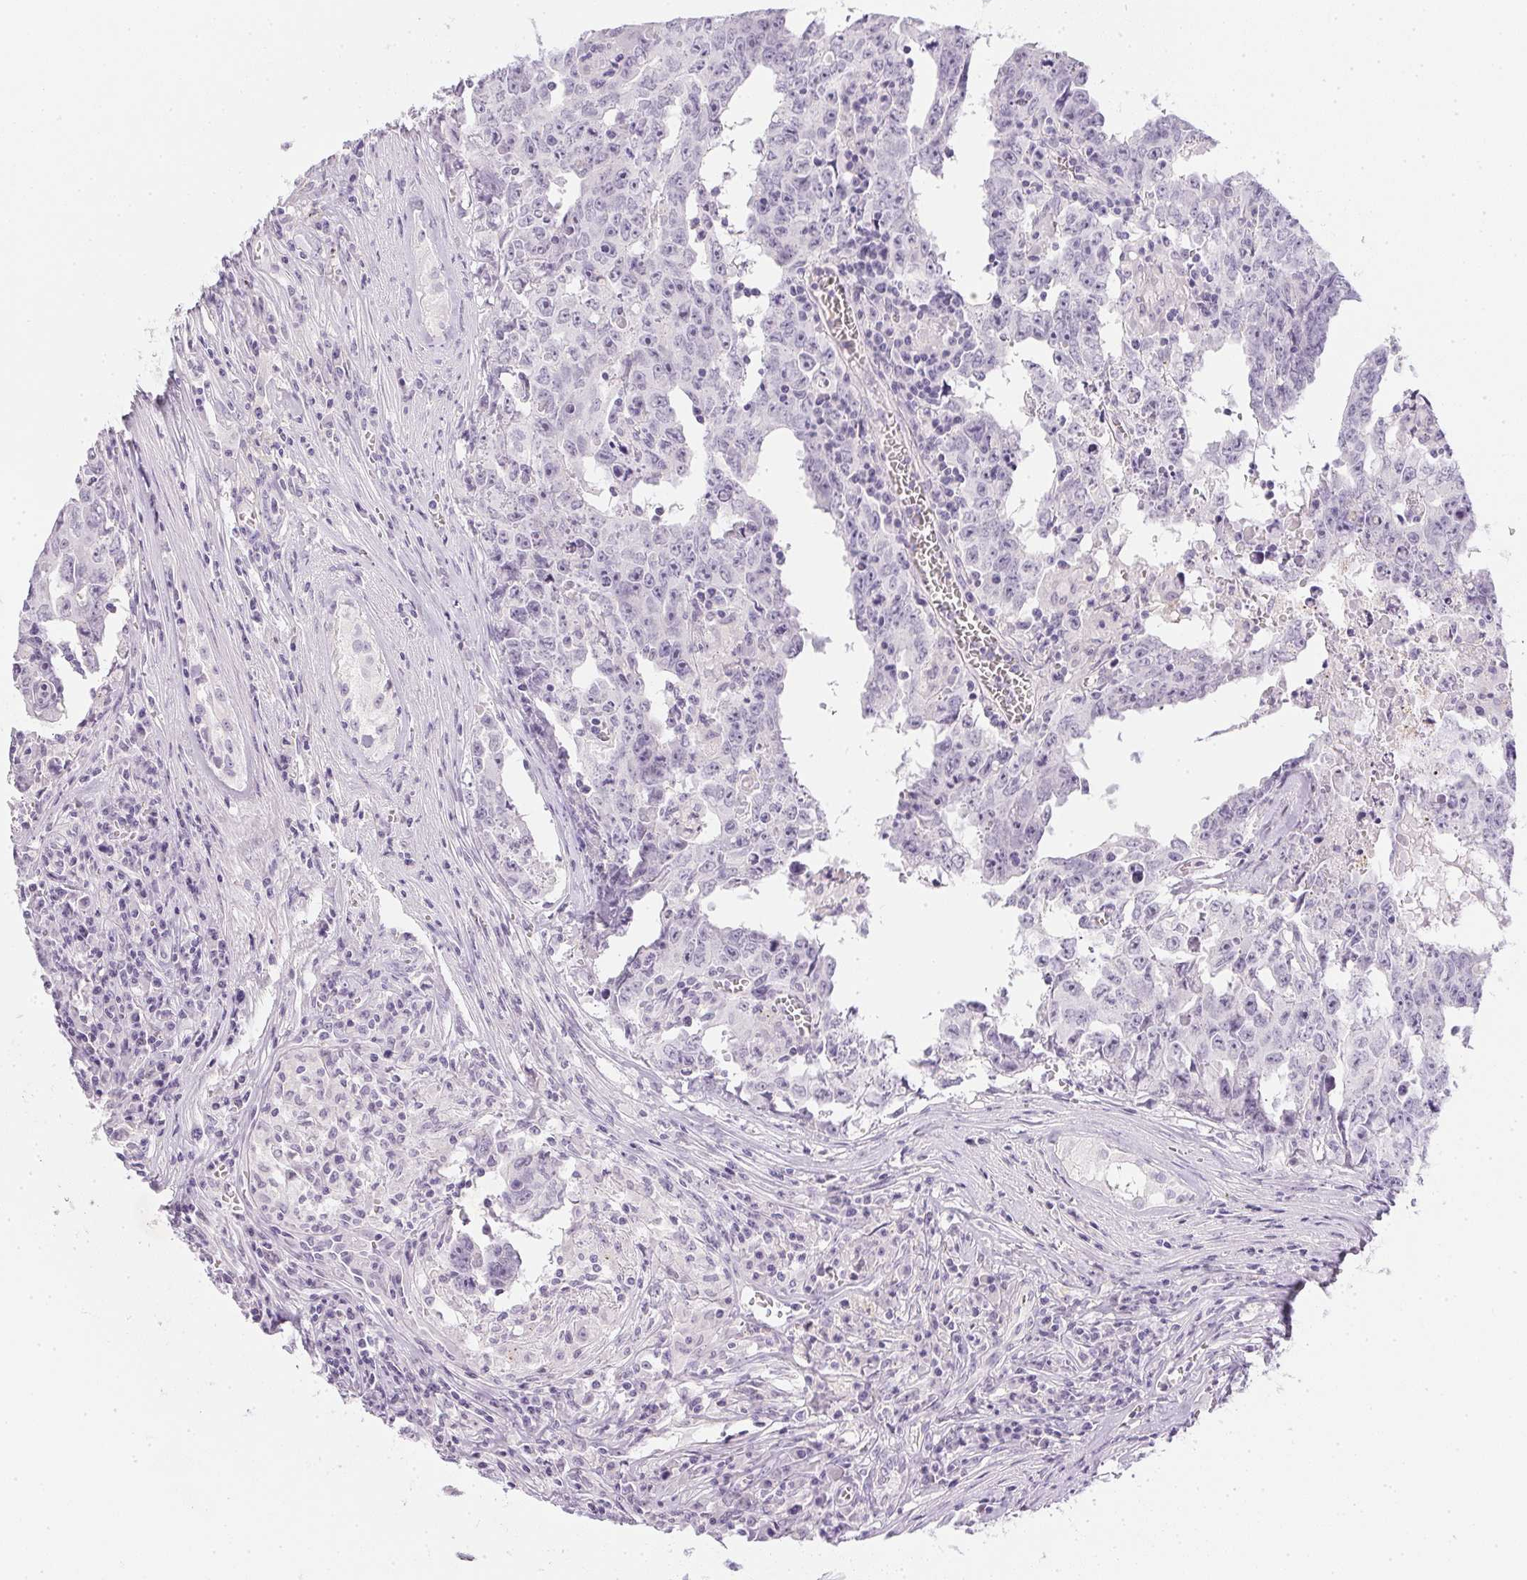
{"staining": {"intensity": "negative", "quantity": "none", "location": "none"}, "tissue": "testis cancer", "cell_type": "Tumor cells", "image_type": "cancer", "snomed": [{"axis": "morphology", "description": "Carcinoma, Embryonal, NOS"}, {"axis": "topography", "description": "Testis"}], "caption": "Immunohistochemical staining of human testis embryonal carcinoma demonstrates no significant positivity in tumor cells.", "gene": "PPY", "patient": {"sex": "male", "age": 22}}